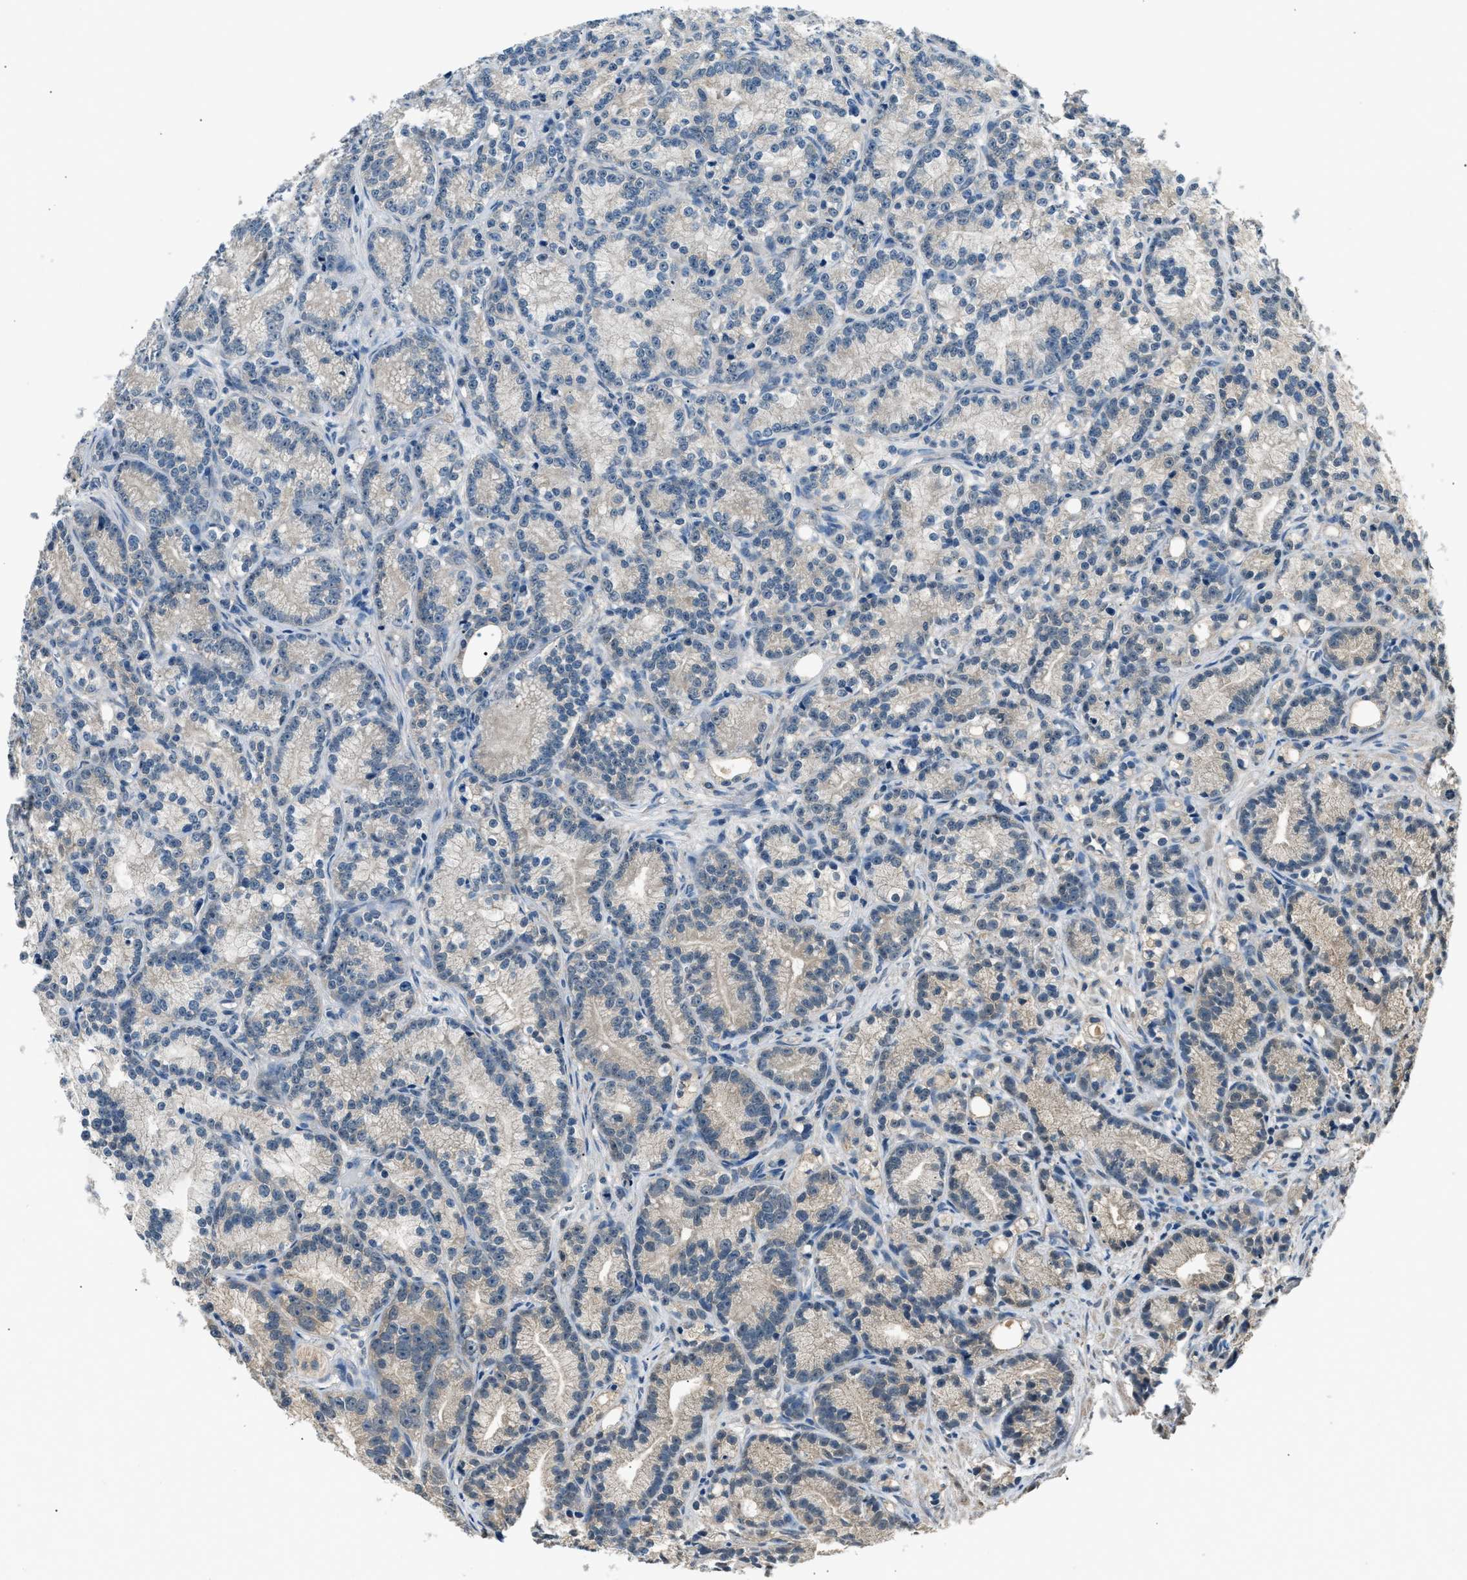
{"staining": {"intensity": "negative", "quantity": "none", "location": "none"}, "tissue": "prostate cancer", "cell_type": "Tumor cells", "image_type": "cancer", "snomed": [{"axis": "morphology", "description": "Adenocarcinoma, Low grade"}, {"axis": "topography", "description": "Prostate"}], "caption": "DAB immunohistochemical staining of low-grade adenocarcinoma (prostate) exhibits no significant expression in tumor cells.", "gene": "INHA", "patient": {"sex": "male", "age": 89}}